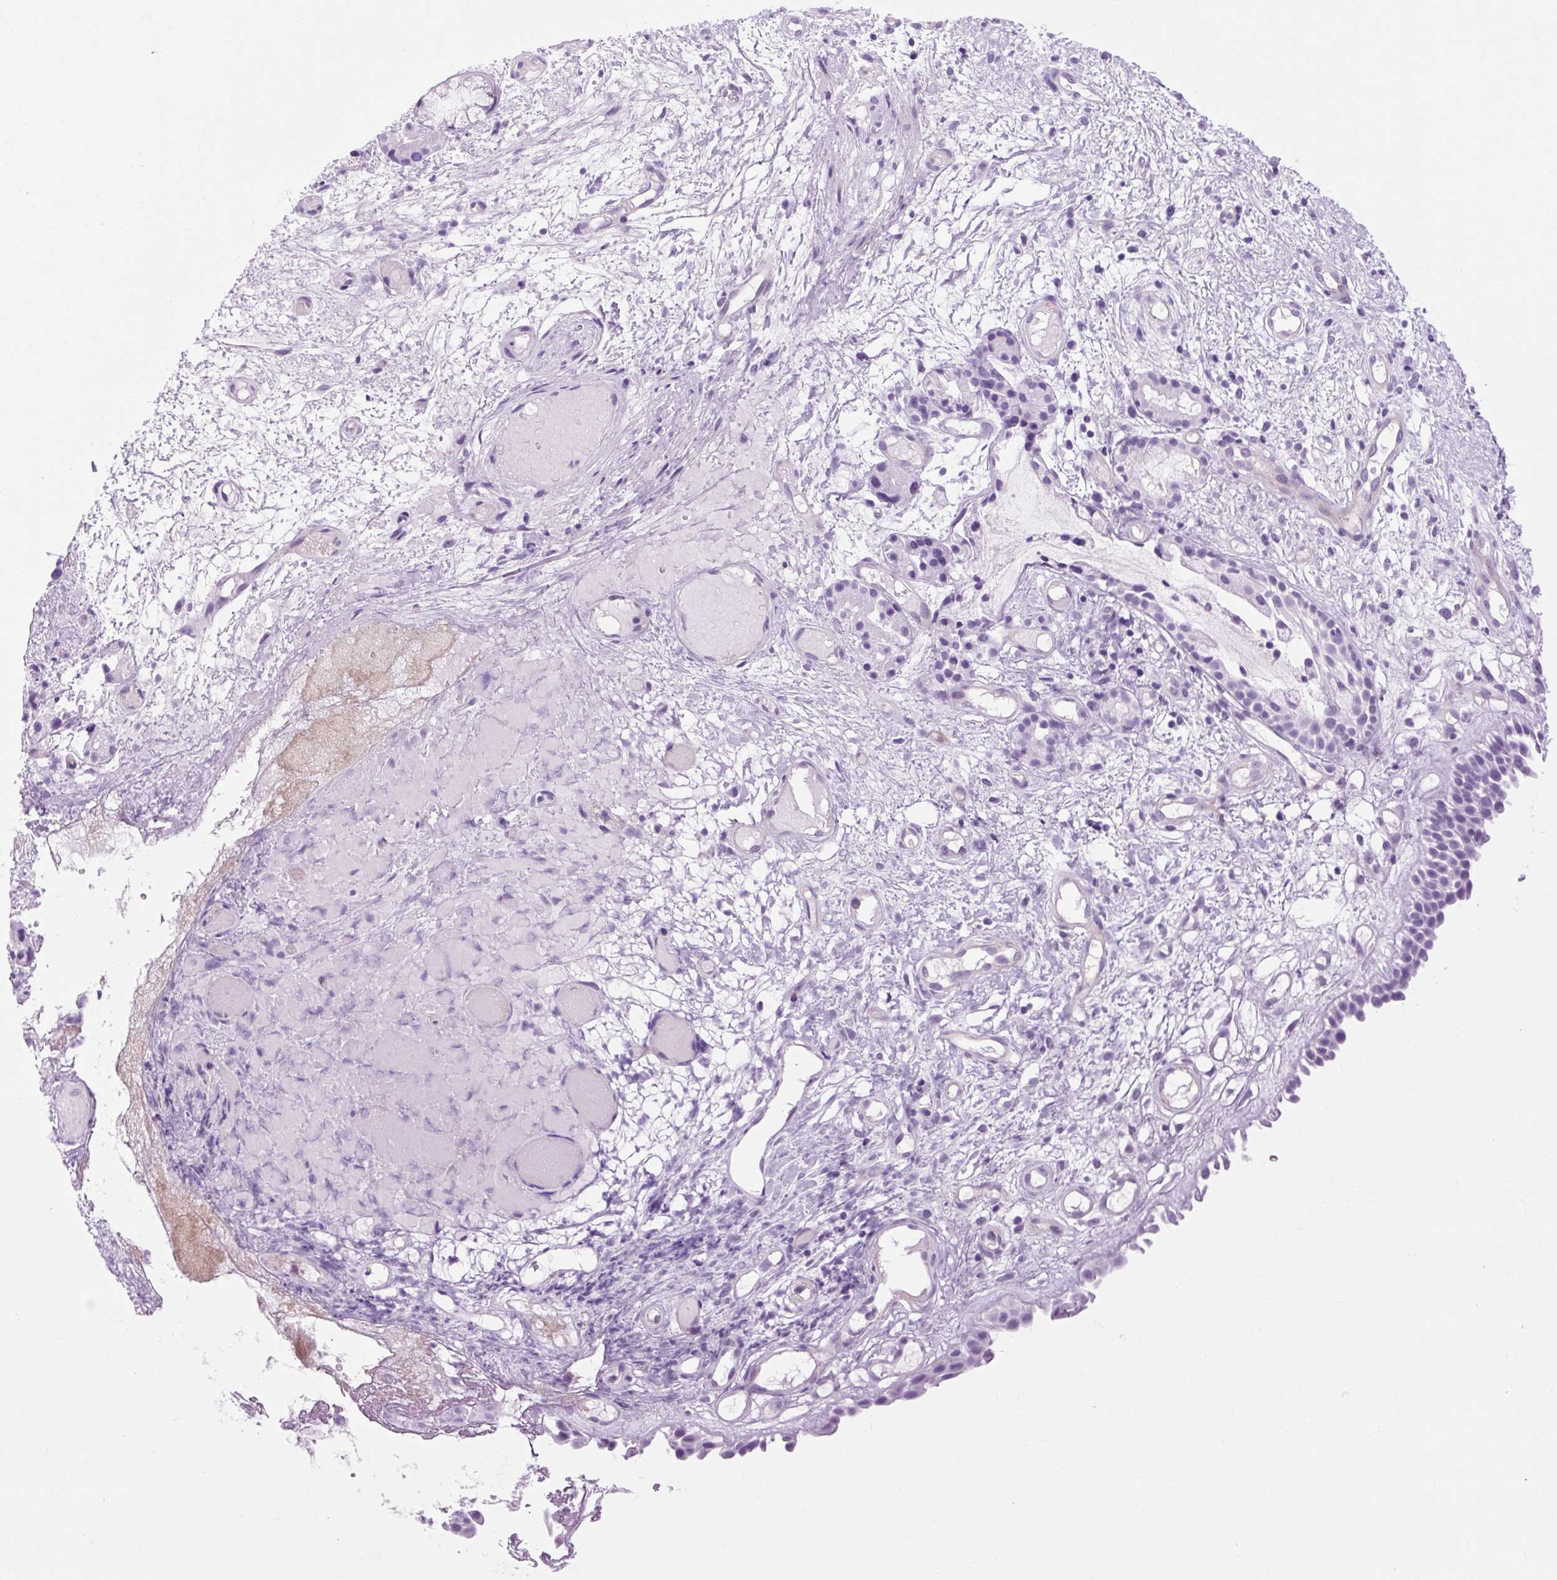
{"staining": {"intensity": "negative", "quantity": "none", "location": "none"}, "tissue": "nasopharynx", "cell_type": "Respiratory epithelial cells", "image_type": "normal", "snomed": [{"axis": "morphology", "description": "Normal tissue, NOS"}, {"axis": "morphology", "description": "Inflammation, NOS"}, {"axis": "topography", "description": "Nasopharynx"}], "caption": "A photomicrograph of human nasopharynx is negative for staining in respiratory epithelial cells. Nuclei are stained in blue.", "gene": "OOEP", "patient": {"sex": "male", "age": 54}}